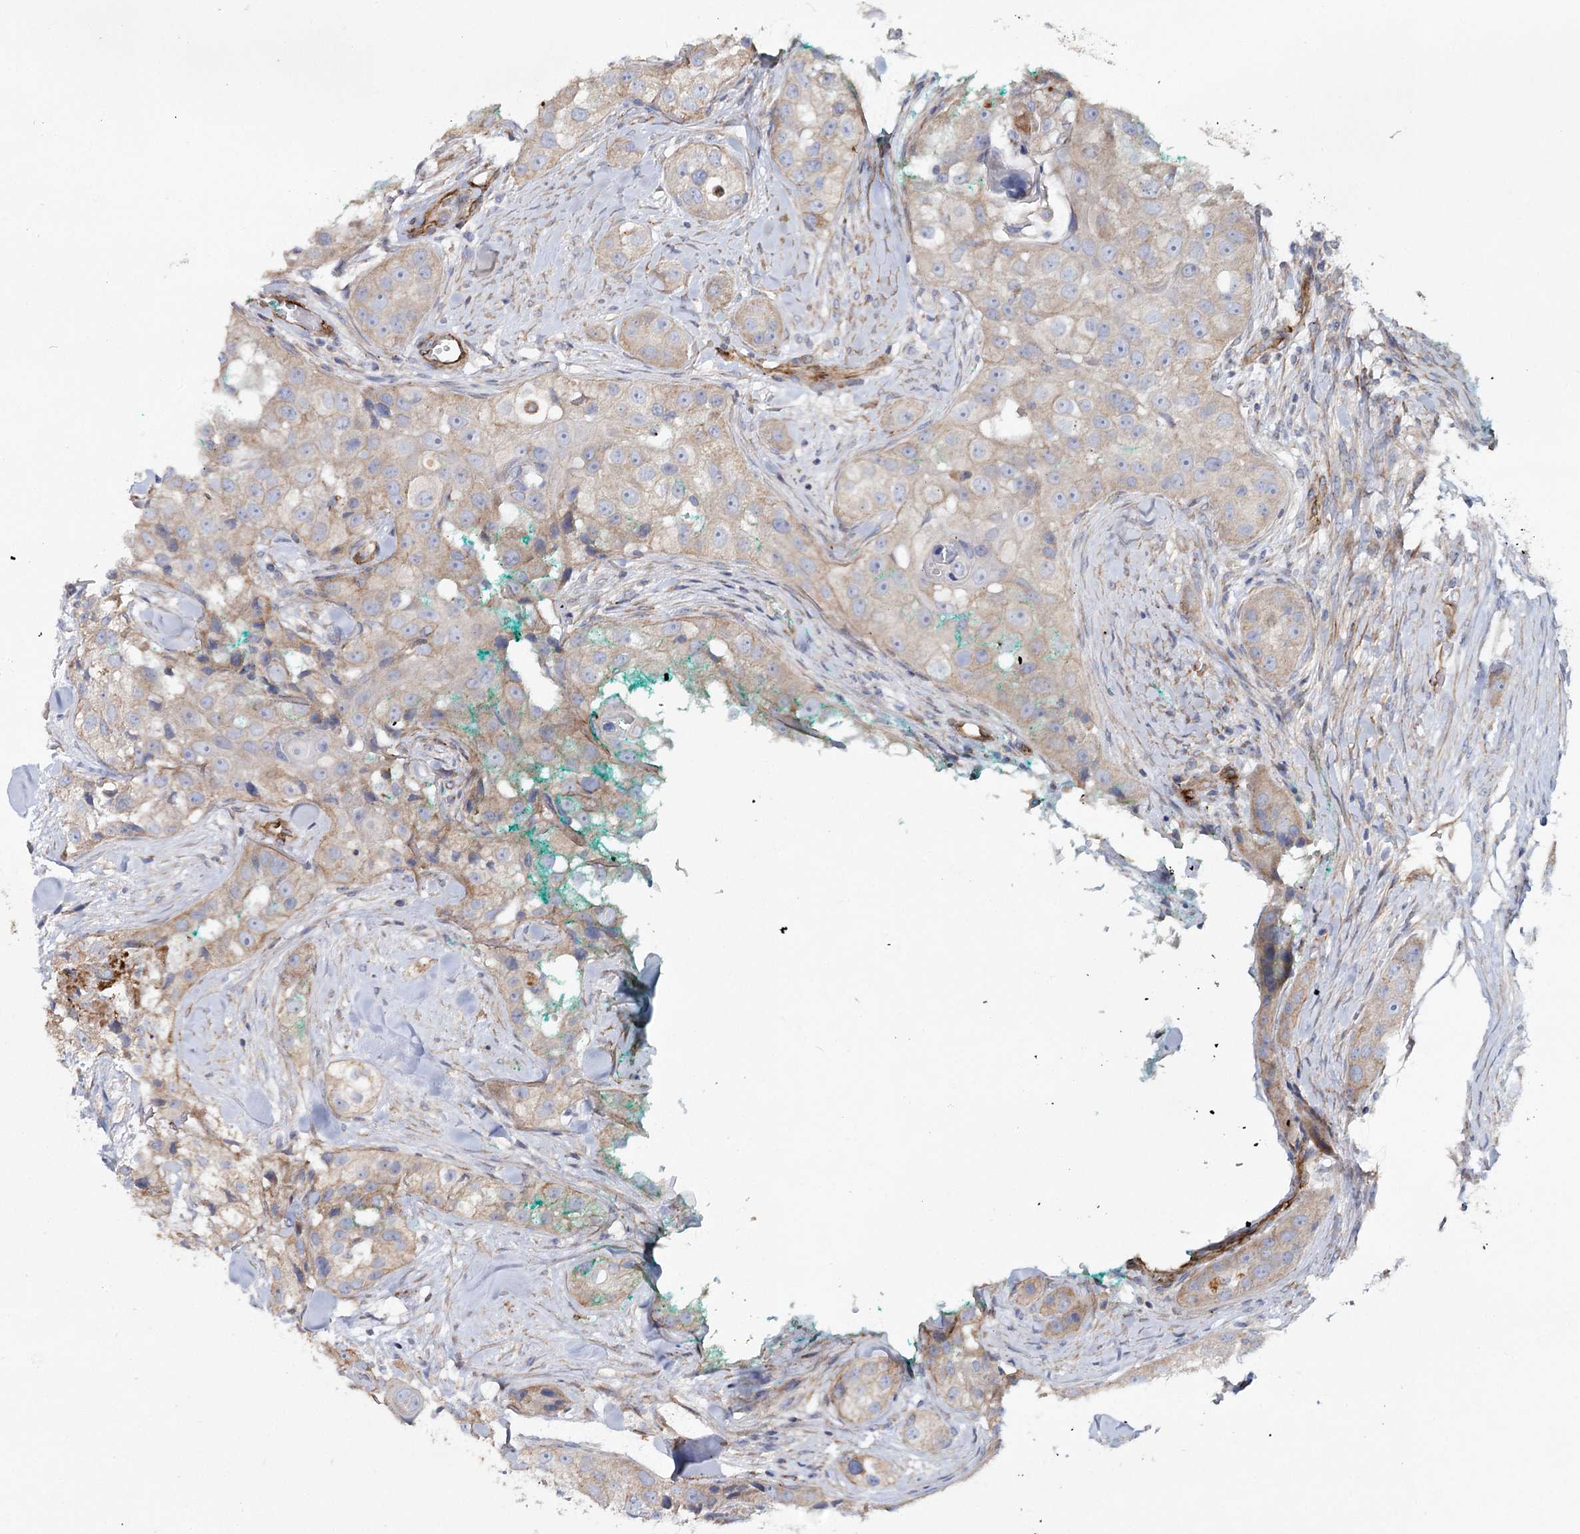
{"staining": {"intensity": "negative", "quantity": "none", "location": "none"}, "tissue": "head and neck cancer", "cell_type": "Tumor cells", "image_type": "cancer", "snomed": [{"axis": "morphology", "description": "Normal tissue, NOS"}, {"axis": "morphology", "description": "Squamous cell carcinoma, NOS"}, {"axis": "topography", "description": "Skeletal muscle"}, {"axis": "topography", "description": "Head-Neck"}], "caption": "Image shows no significant protein positivity in tumor cells of head and neck cancer.", "gene": "TMEM164", "patient": {"sex": "male", "age": 51}}